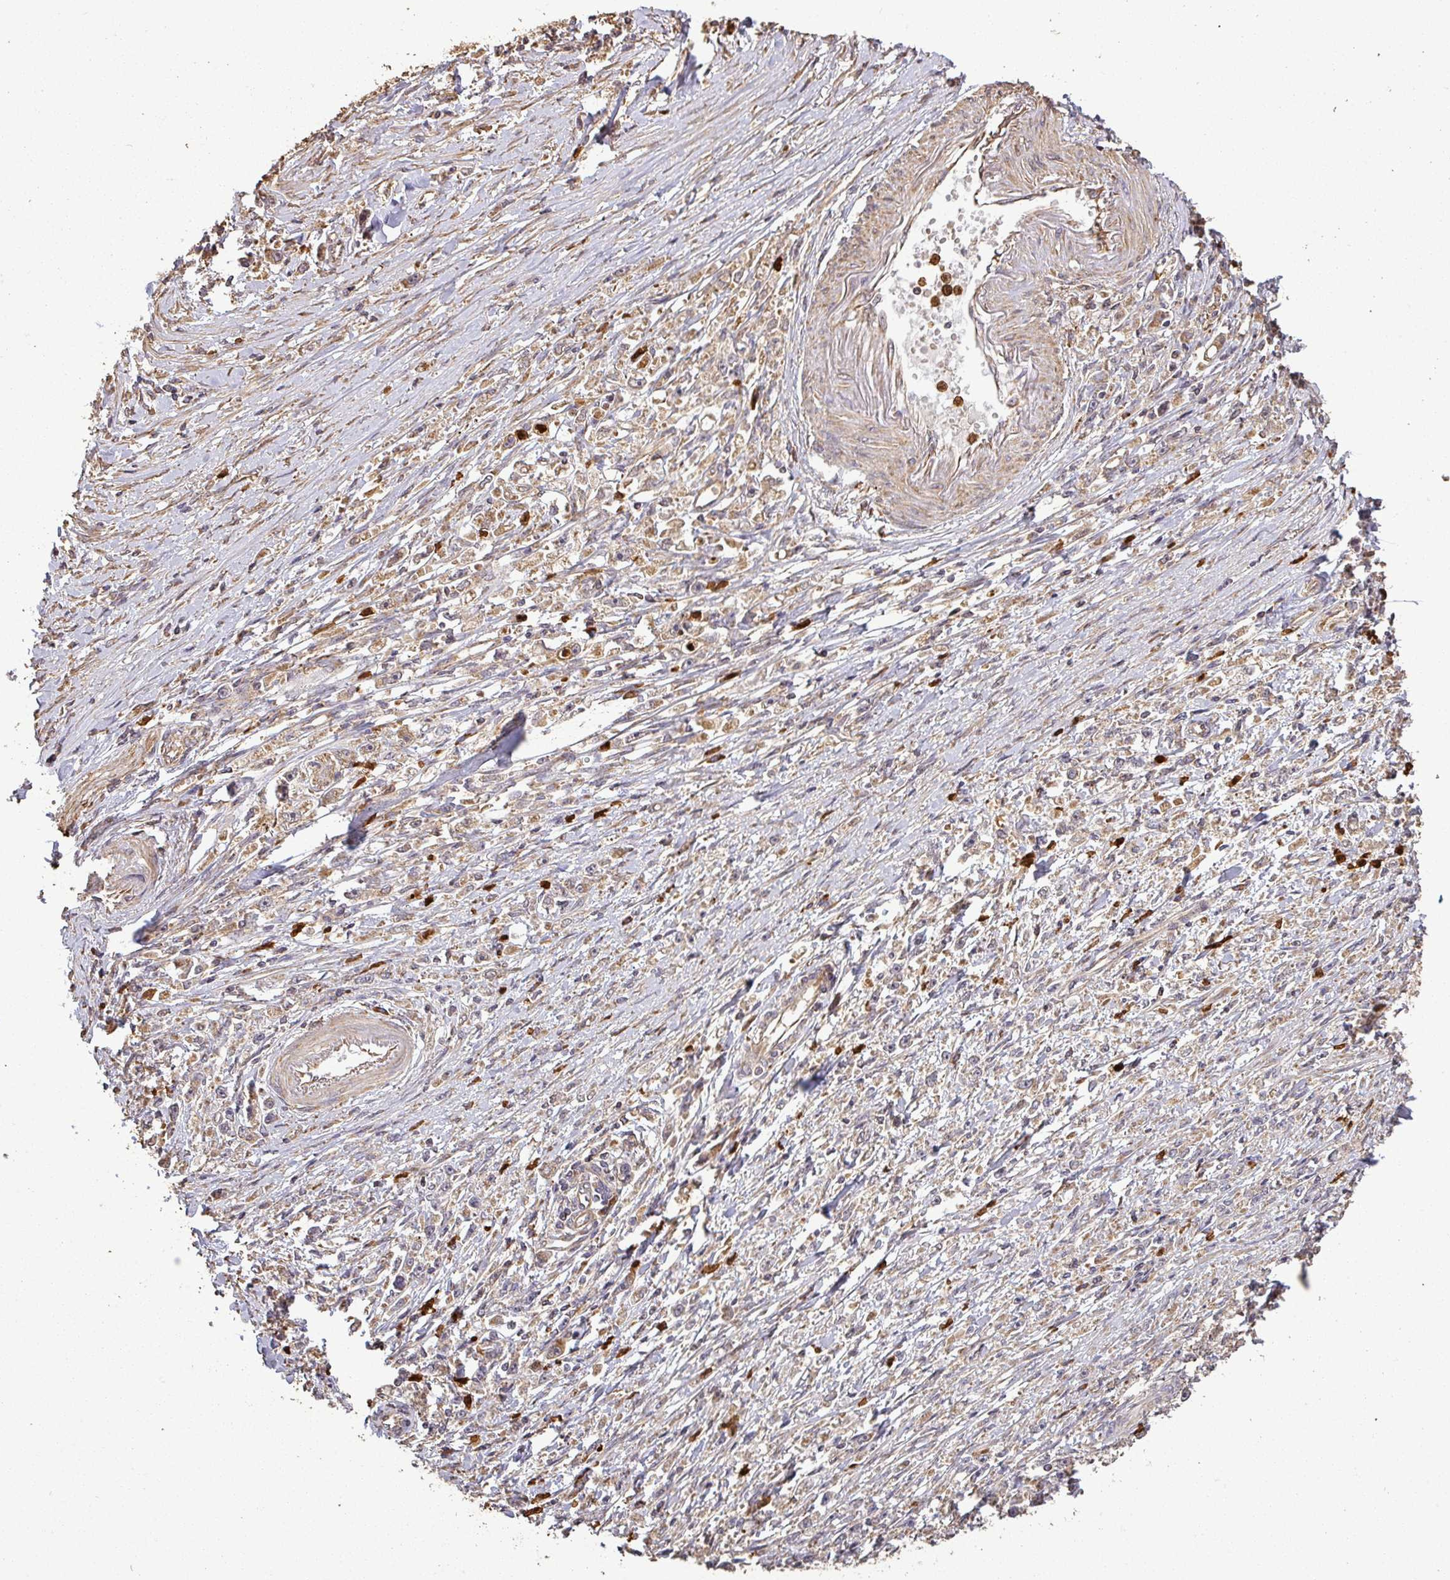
{"staining": {"intensity": "moderate", "quantity": ">75%", "location": "cytoplasmic/membranous"}, "tissue": "stomach cancer", "cell_type": "Tumor cells", "image_type": "cancer", "snomed": [{"axis": "morphology", "description": "Adenocarcinoma, NOS"}, {"axis": "topography", "description": "Stomach"}], "caption": "A brown stain labels moderate cytoplasmic/membranous staining of a protein in stomach cancer tumor cells. (IHC, brightfield microscopy, high magnification).", "gene": "PLEKHM1", "patient": {"sex": "female", "age": 59}}